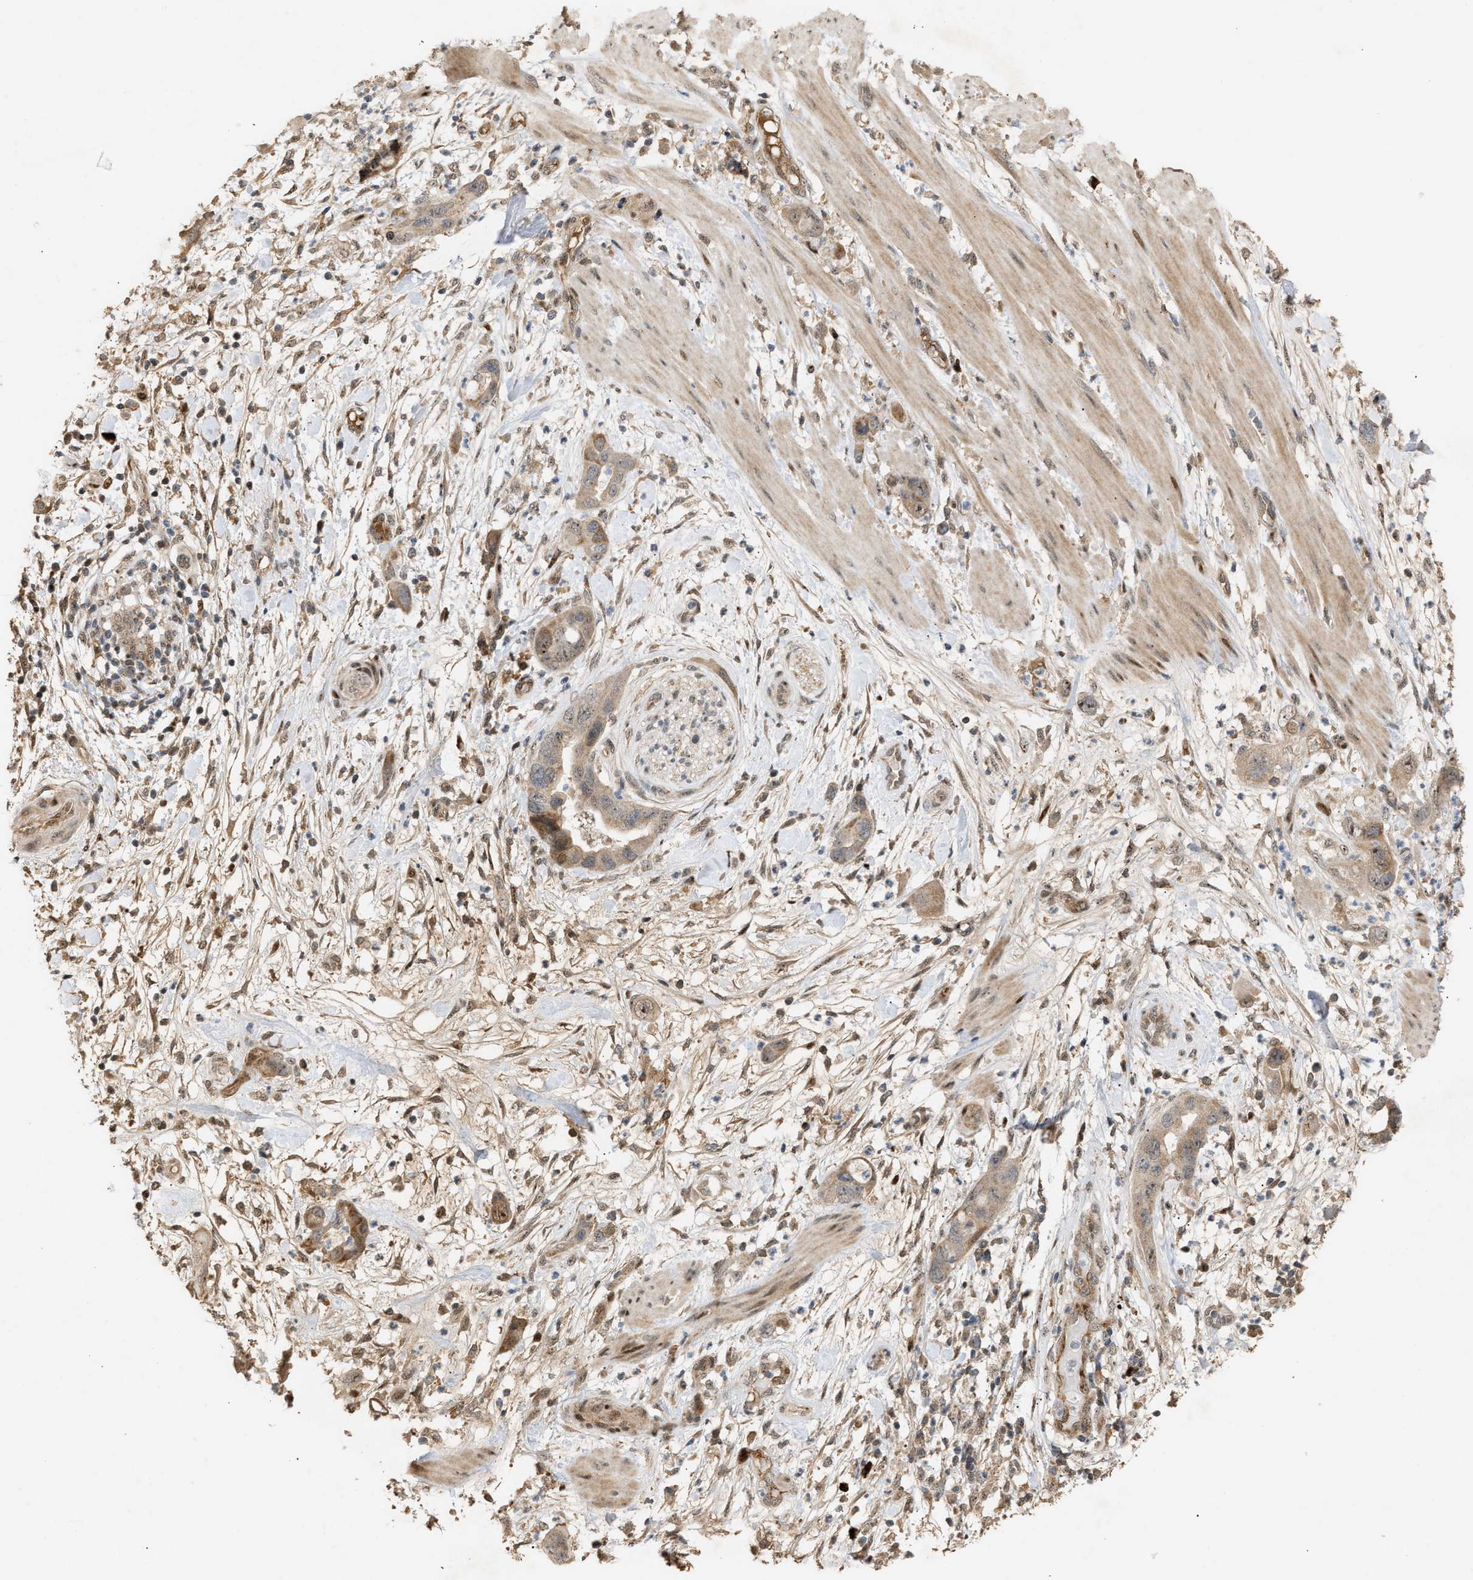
{"staining": {"intensity": "weak", "quantity": ">75%", "location": "cytoplasmic/membranous,nuclear"}, "tissue": "pancreatic cancer", "cell_type": "Tumor cells", "image_type": "cancer", "snomed": [{"axis": "morphology", "description": "Adenocarcinoma, NOS"}, {"axis": "topography", "description": "Pancreas"}], "caption": "Pancreatic cancer (adenocarcinoma) was stained to show a protein in brown. There is low levels of weak cytoplasmic/membranous and nuclear expression in approximately >75% of tumor cells.", "gene": "ZFAND5", "patient": {"sex": "female", "age": 71}}